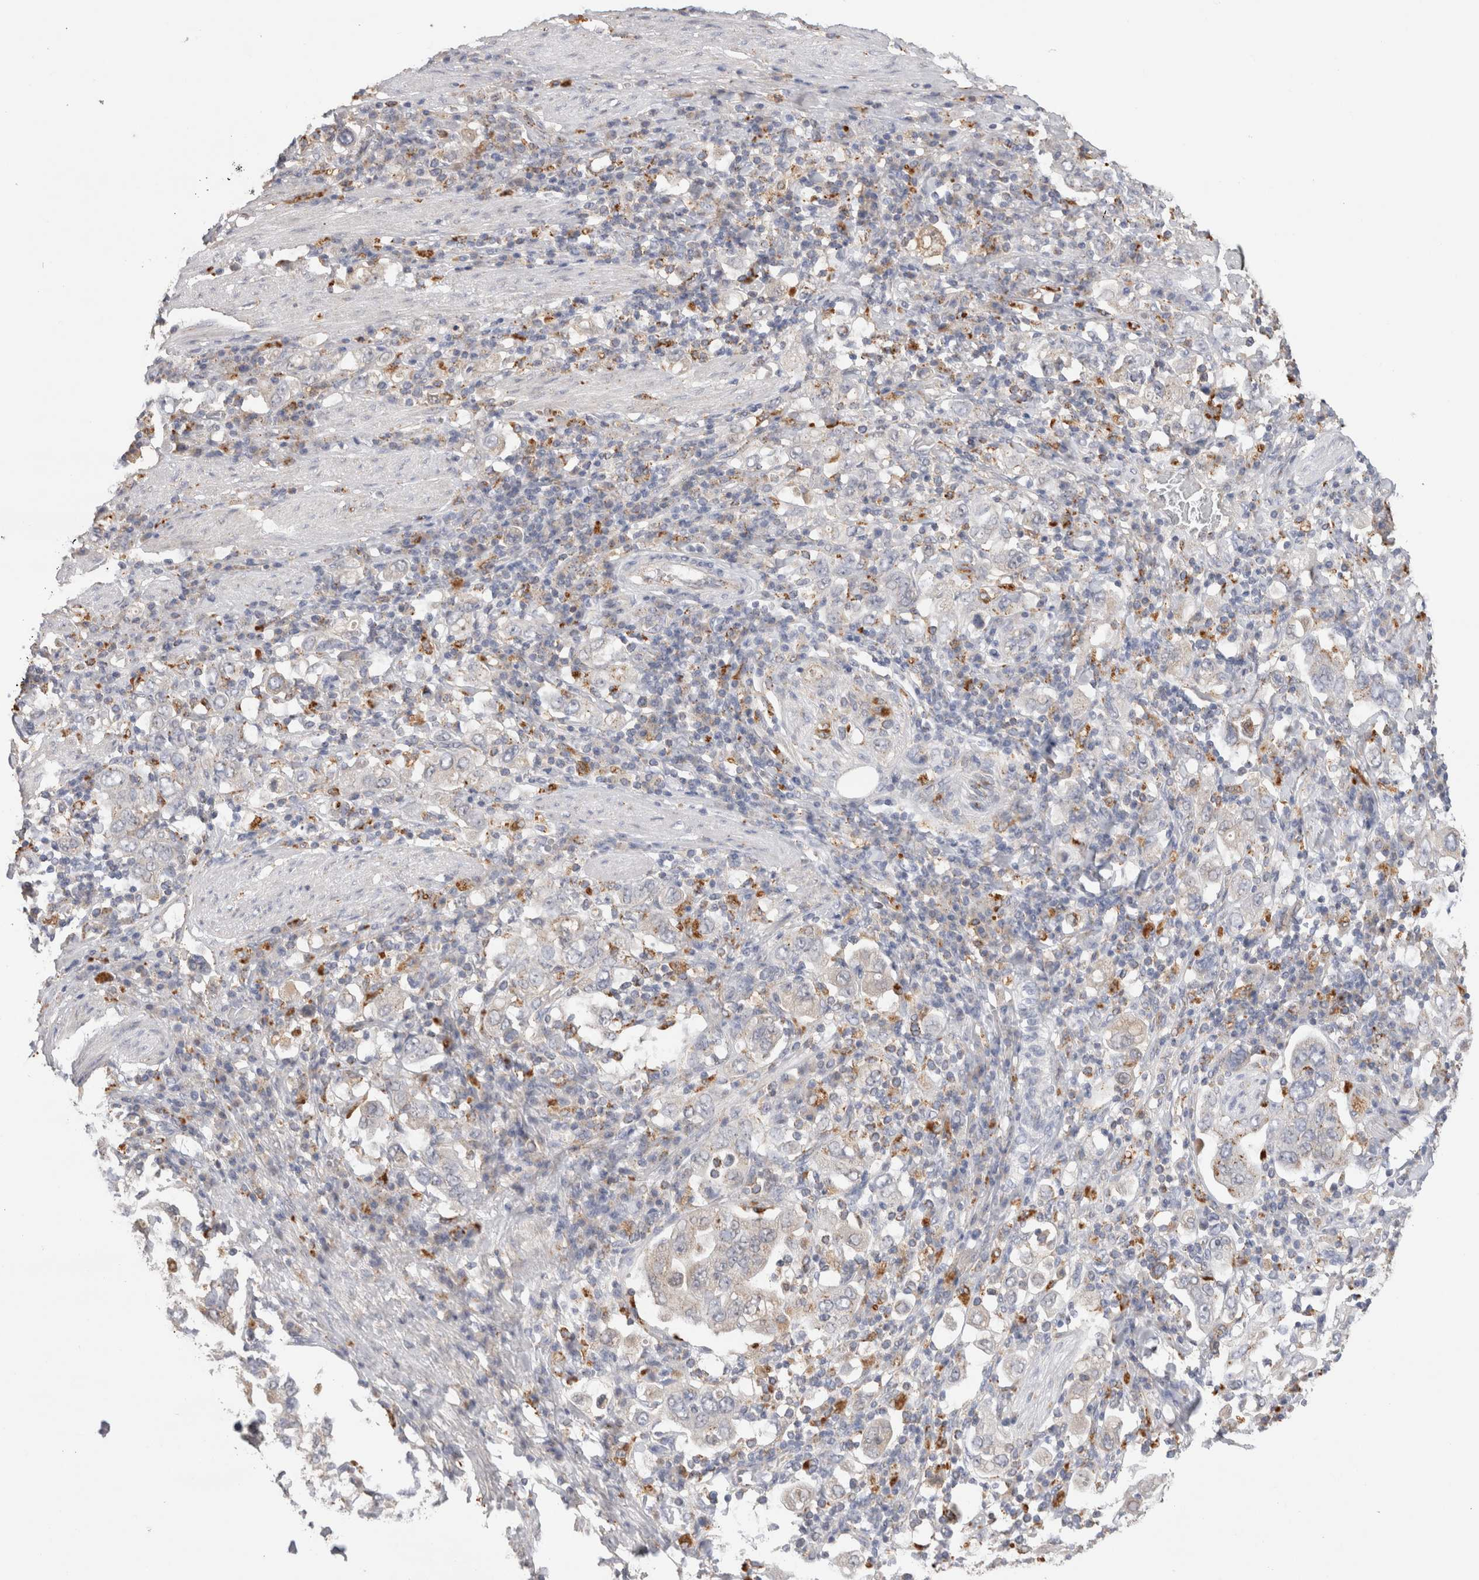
{"staining": {"intensity": "weak", "quantity": "<25%", "location": "cytoplasmic/membranous"}, "tissue": "stomach cancer", "cell_type": "Tumor cells", "image_type": "cancer", "snomed": [{"axis": "morphology", "description": "Adenocarcinoma, NOS"}, {"axis": "topography", "description": "Stomach, upper"}], "caption": "Immunohistochemical staining of adenocarcinoma (stomach) shows no significant staining in tumor cells.", "gene": "GNS", "patient": {"sex": "male", "age": 62}}